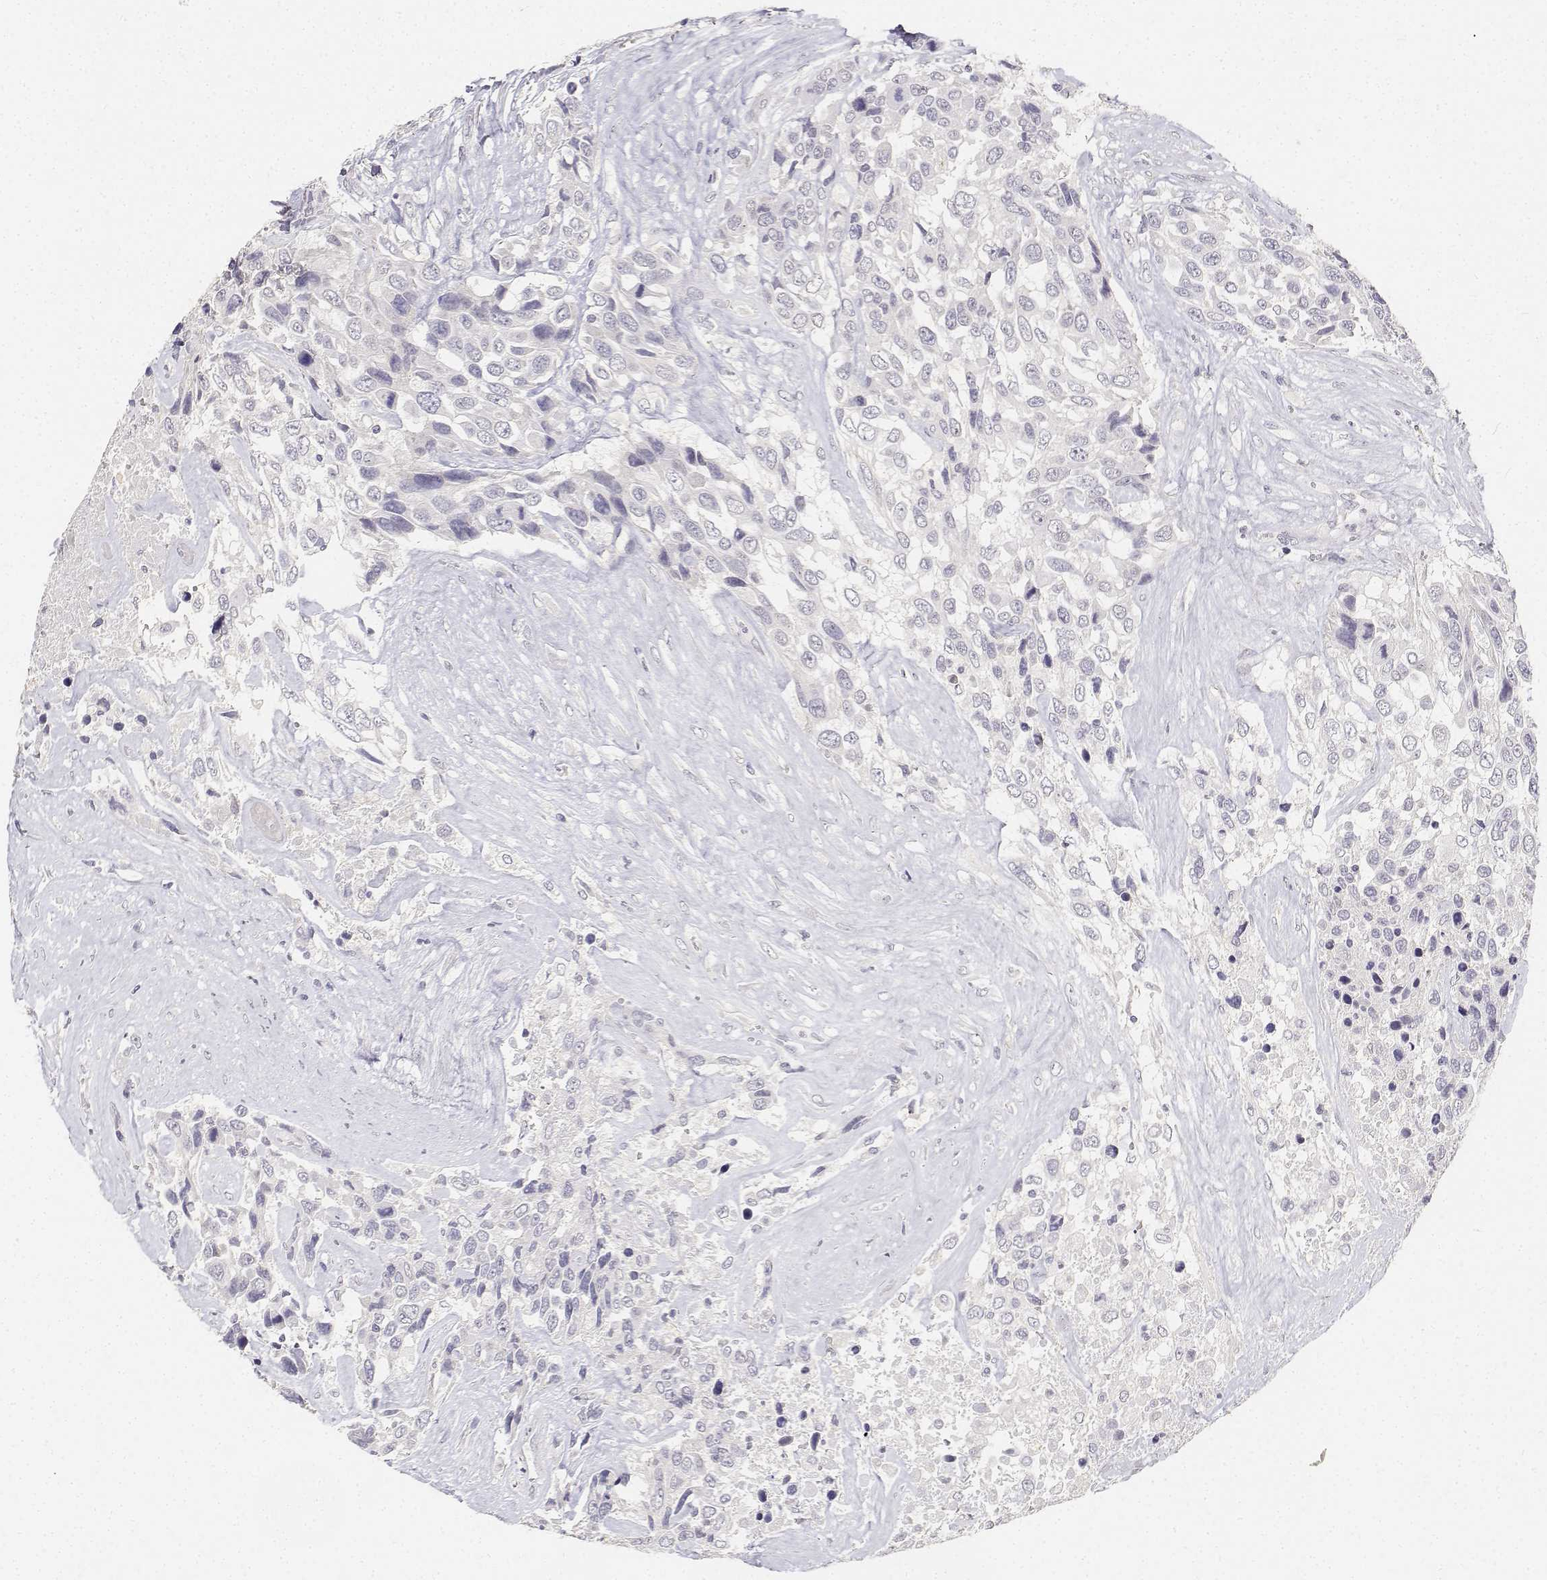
{"staining": {"intensity": "negative", "quantity": "none", "location": "none"}, "tissue": "urothelial cancer", "cell_type": "Tumor cells", "image_type": "cancer", "snomed": [{"axis": "morphology", "description": "Urothelial carcinoma, High grade"}, {"axis": "topography", "description": "Urinary bladder"}], "caption": "DAB (3,3'-diaminobenzidine) immunohistochemical staining of urothelial carcinoma (high-grade) shows no significant positivity in tumor cells. (DAB immunohistochemistry visualized using brightfield microscopy, high magnification).", "gene": "PAEP", "patient": {"sex": "female", "age": 70}}